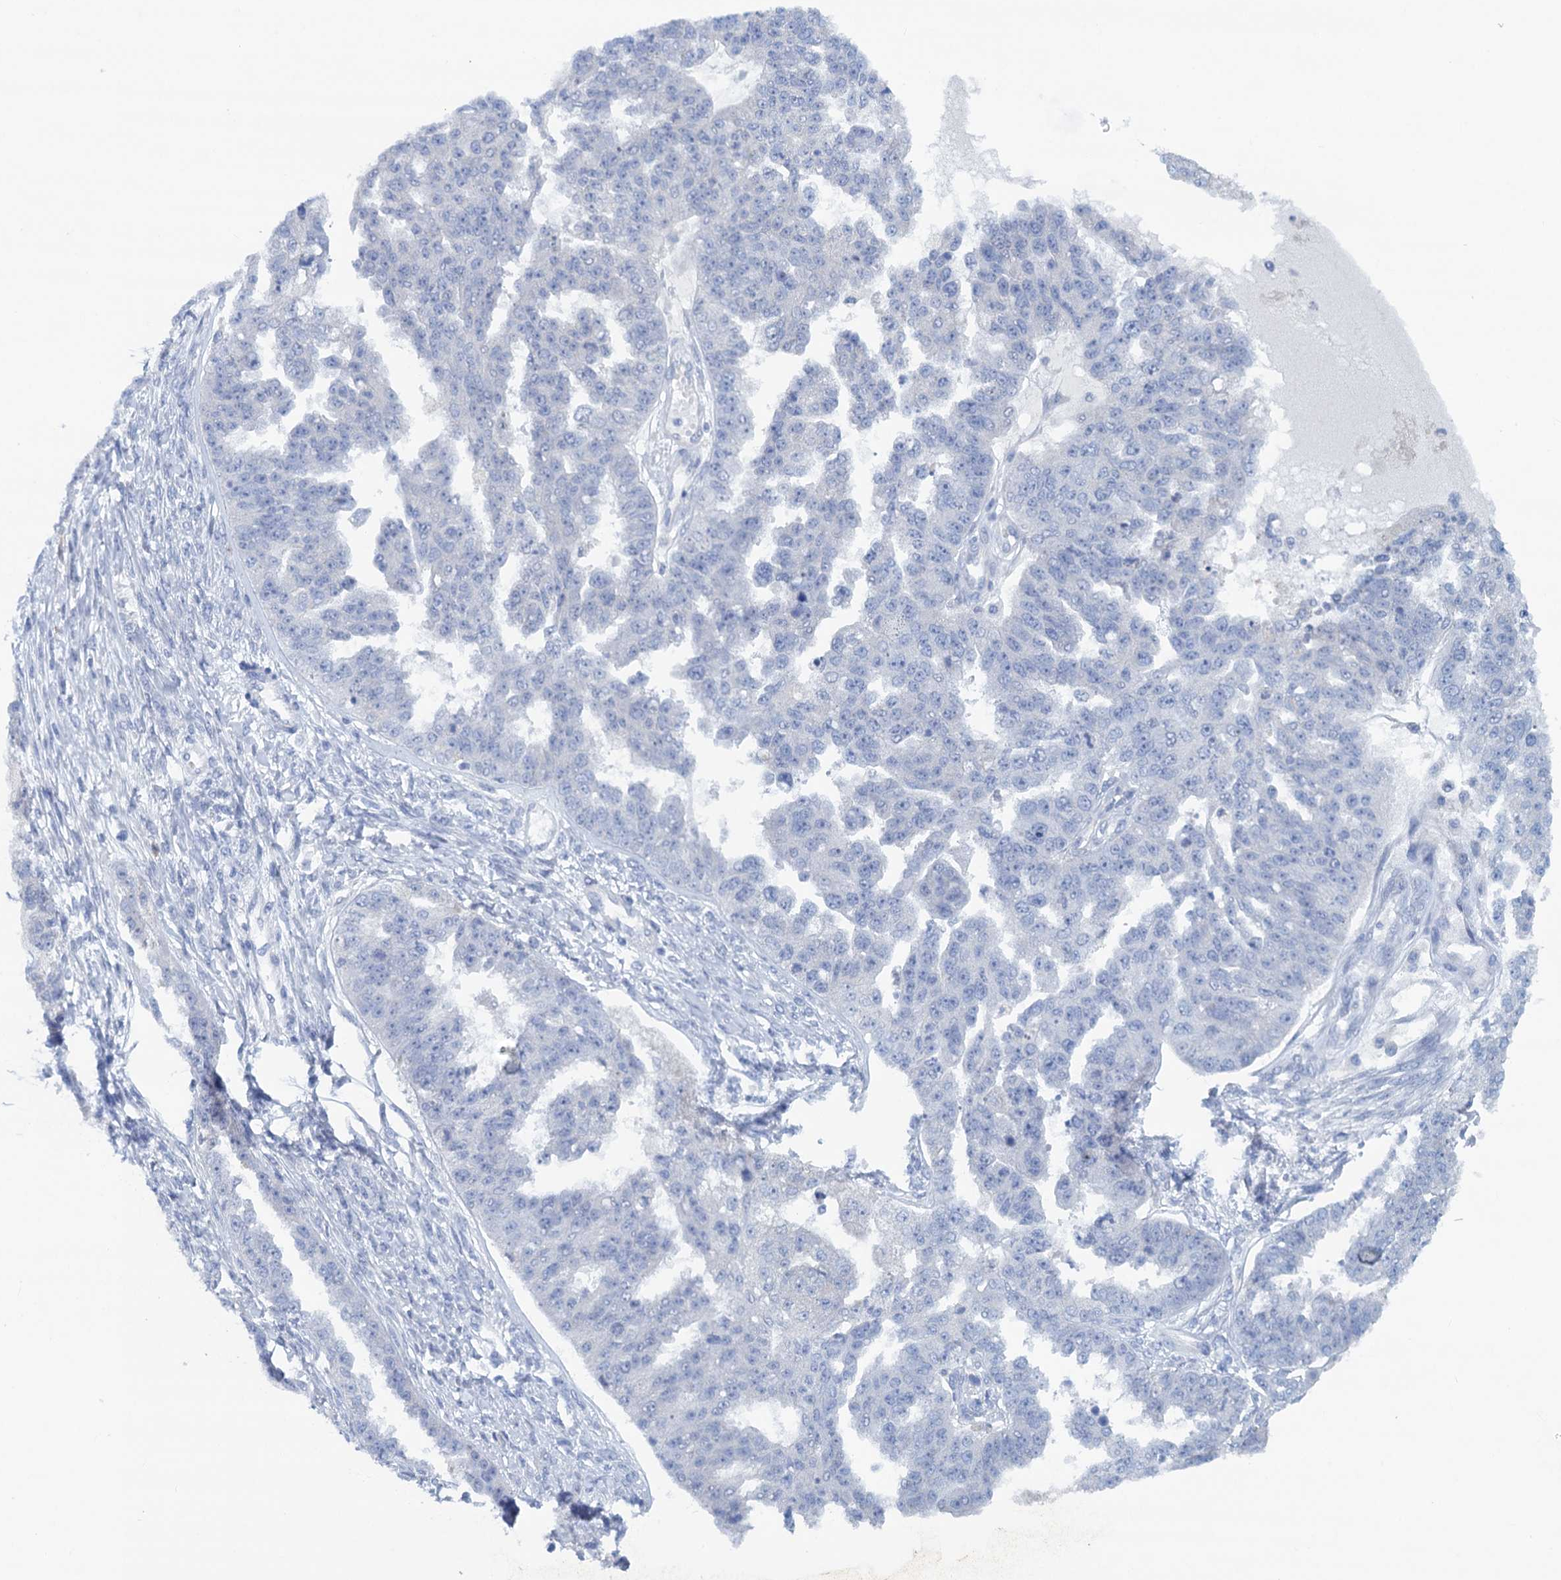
{"staining": {"intensity": "negative", "quantity": "none", "location": "none"}, "tissue": "ovarian cancer", "cell_type": "Tumor cells", "image_type": "cancer", "snomed": [{"axis": "morphology", "description": "Cystadenocarcinoma, serous, NOS"}, {"axis": "topography", "description": "Ovary"}], "caption": "This micrograph is of serous cystadenocarcinoma (ovarian) stained with immunohistochemistry to label a protein in brown with the nuclei are counter-stained blue. There is no expression in tumor cells.", "gene": "QPCTL", "patient": {"sex": "female", "age": 58}}